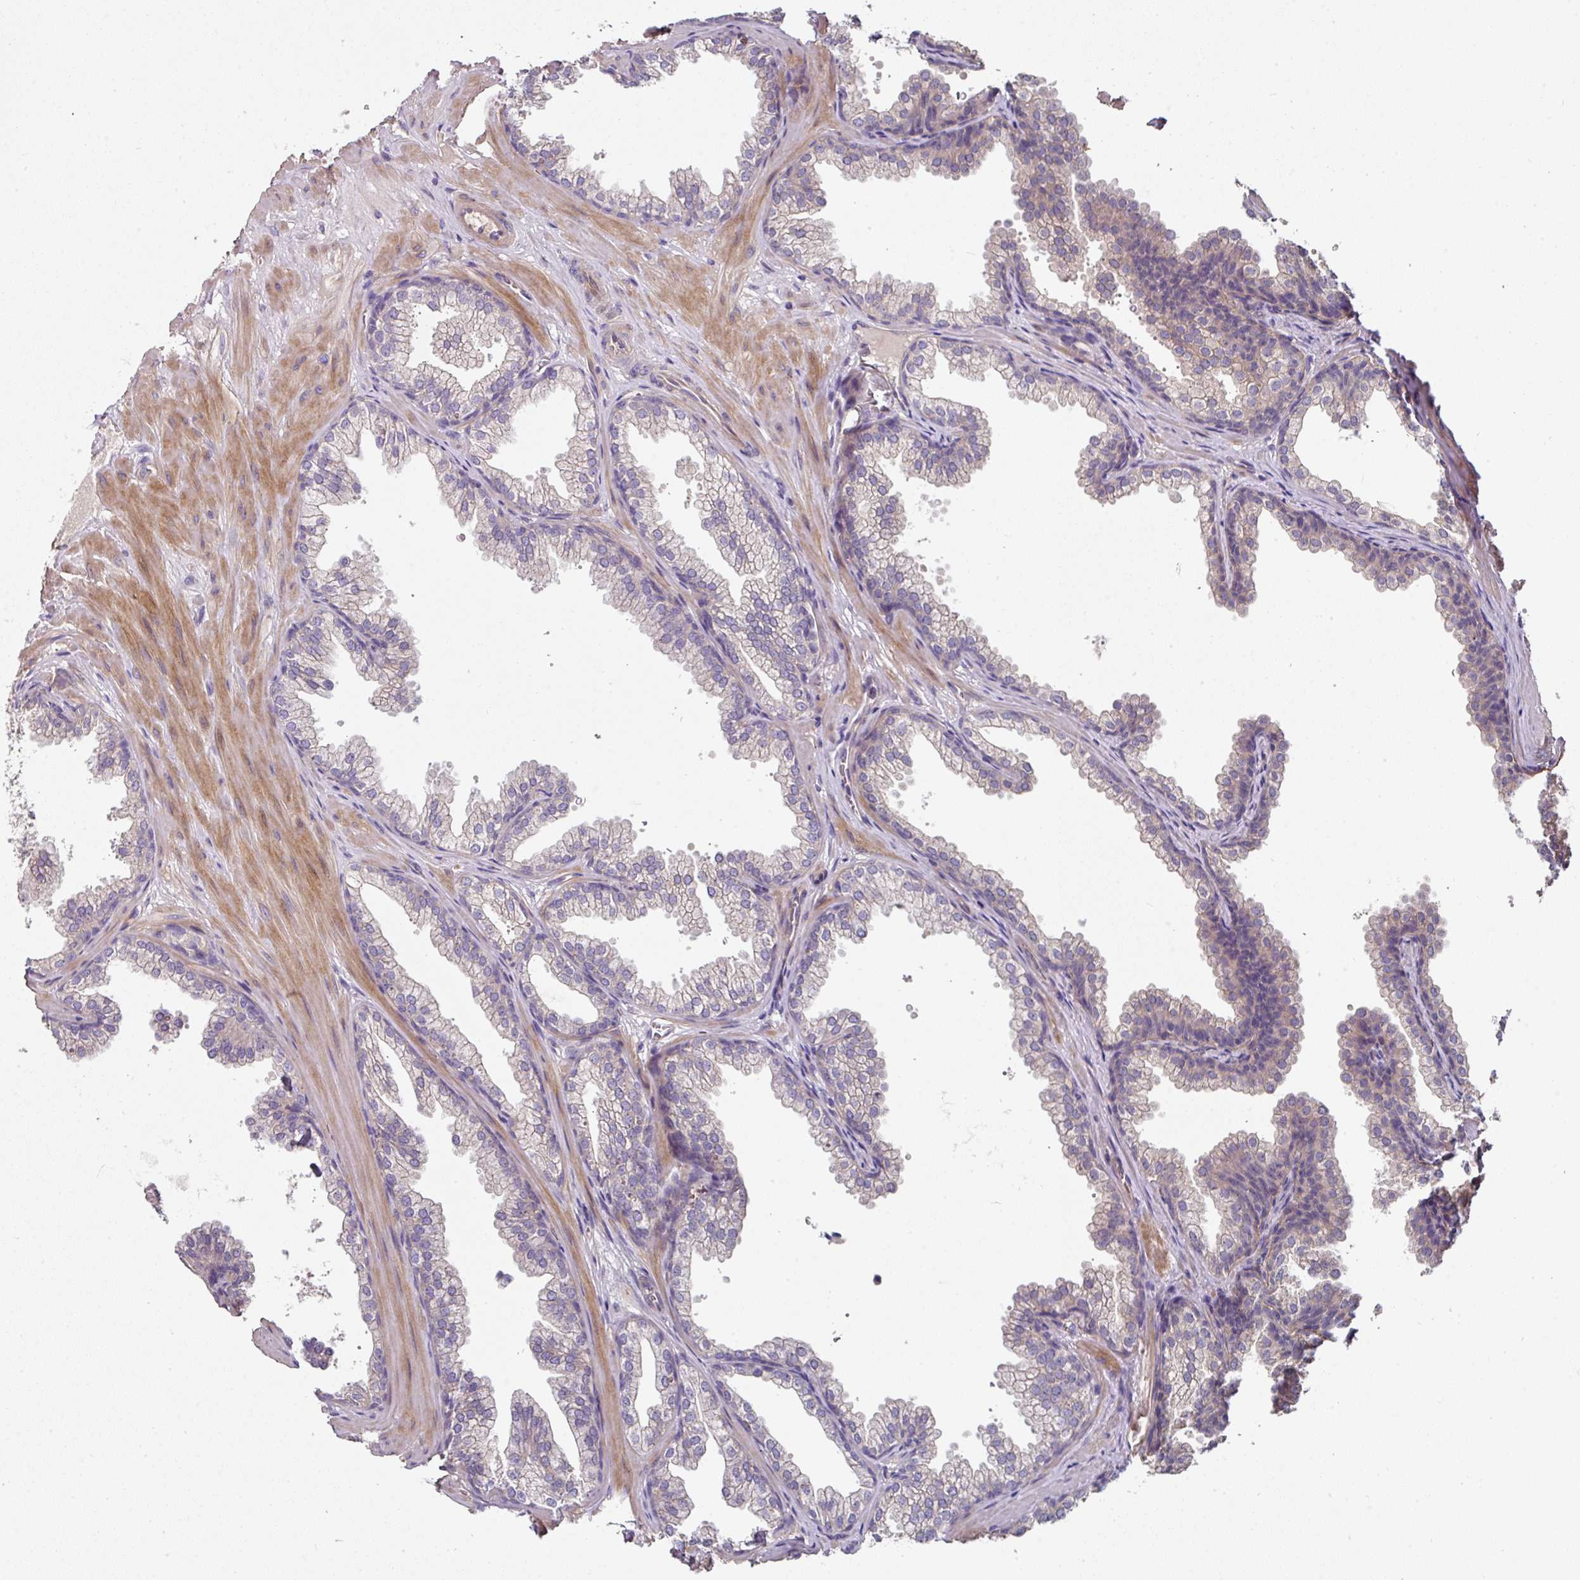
{"staining": {"intensity": "negative", "quantity": "none", "location": "none"}, "tissue": "prostate", "cell_type": "Glandular cells", "image_type": "normal", "snomed": [{"axis": "morphology", "description": "Normal tissue, NOS"}, {"axis": "topography", "description": "Prostate"}], "caption": "The photomicrograph shows no staining of glandular cells in unremarkable prostate. The staining was performed using DAB to visualize the protein expression in brown, while the nuclei were stained in blue with hematoxylin (Magnification: 20x).", "gene": "C4orf48", "patient": {"sex": "male", "age": 37}}